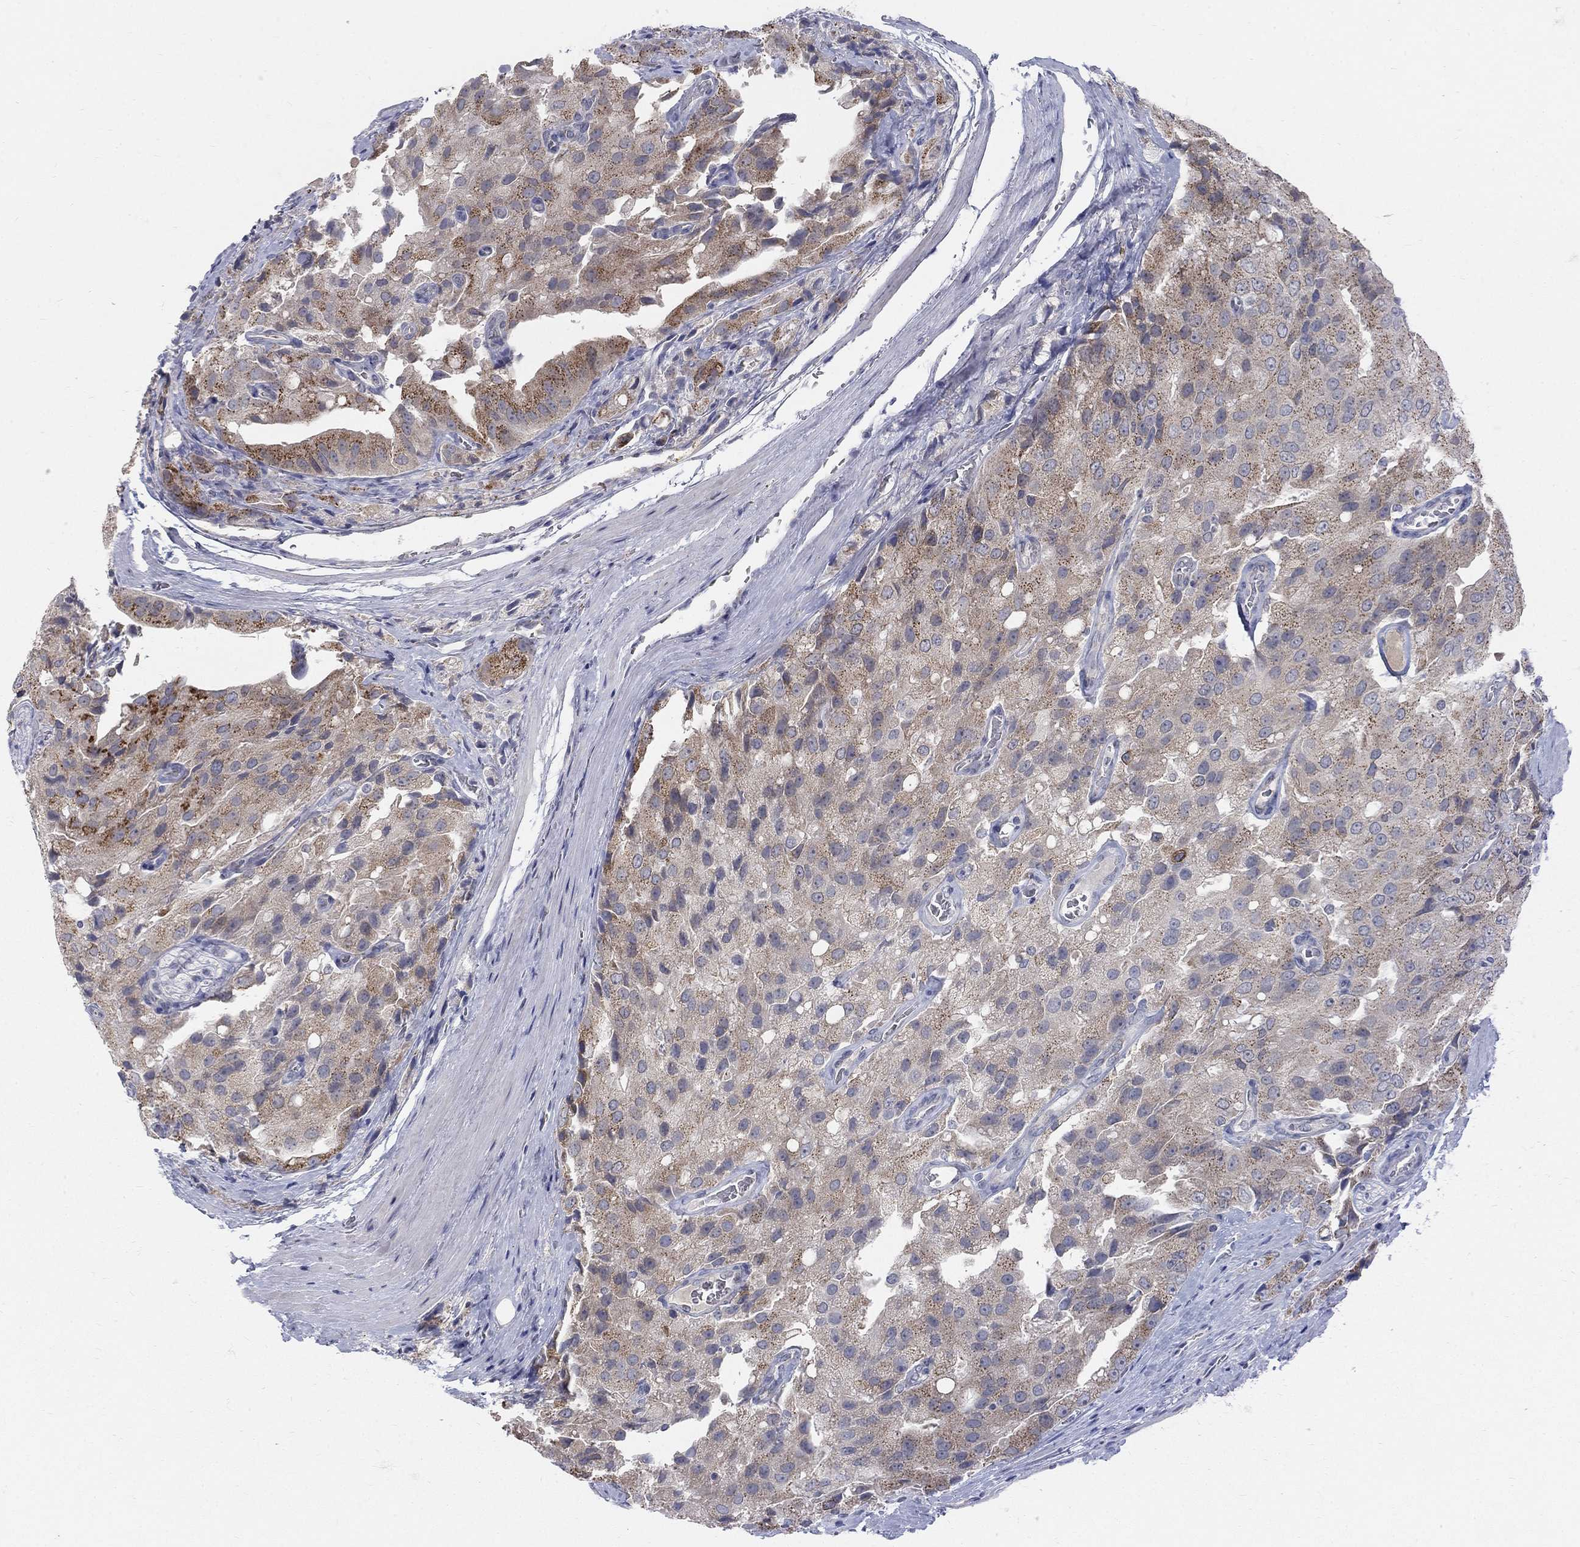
{"staining": {"intensity": "moderate", "quantity": "25%-75%", "location": "cytoplasmic/membranous"}, "tissue": "prostate cancer", "cell_type": "Tumor cells", "image_type": "cancer", "snomed": [{"axis": "morphology", "description": "Adenocarcinoma, NOS"}, {"axis": "topography", "description": "Prostate and seminal vesicle, NOS"}, {"axis": "topography", "description": "Prostate"}], "caption": "High-power microscopy captured an immunohistochemistry histopathology image of prostate adenocarcinoma, revealing moderate cytoplasmic/membranous staining in about 25%-75% of tumor cells. (DAB IHC with brightfield microscopy, high magnification).", "gene": "PANK3", "patient": {"sex": "male", "age": 67}}